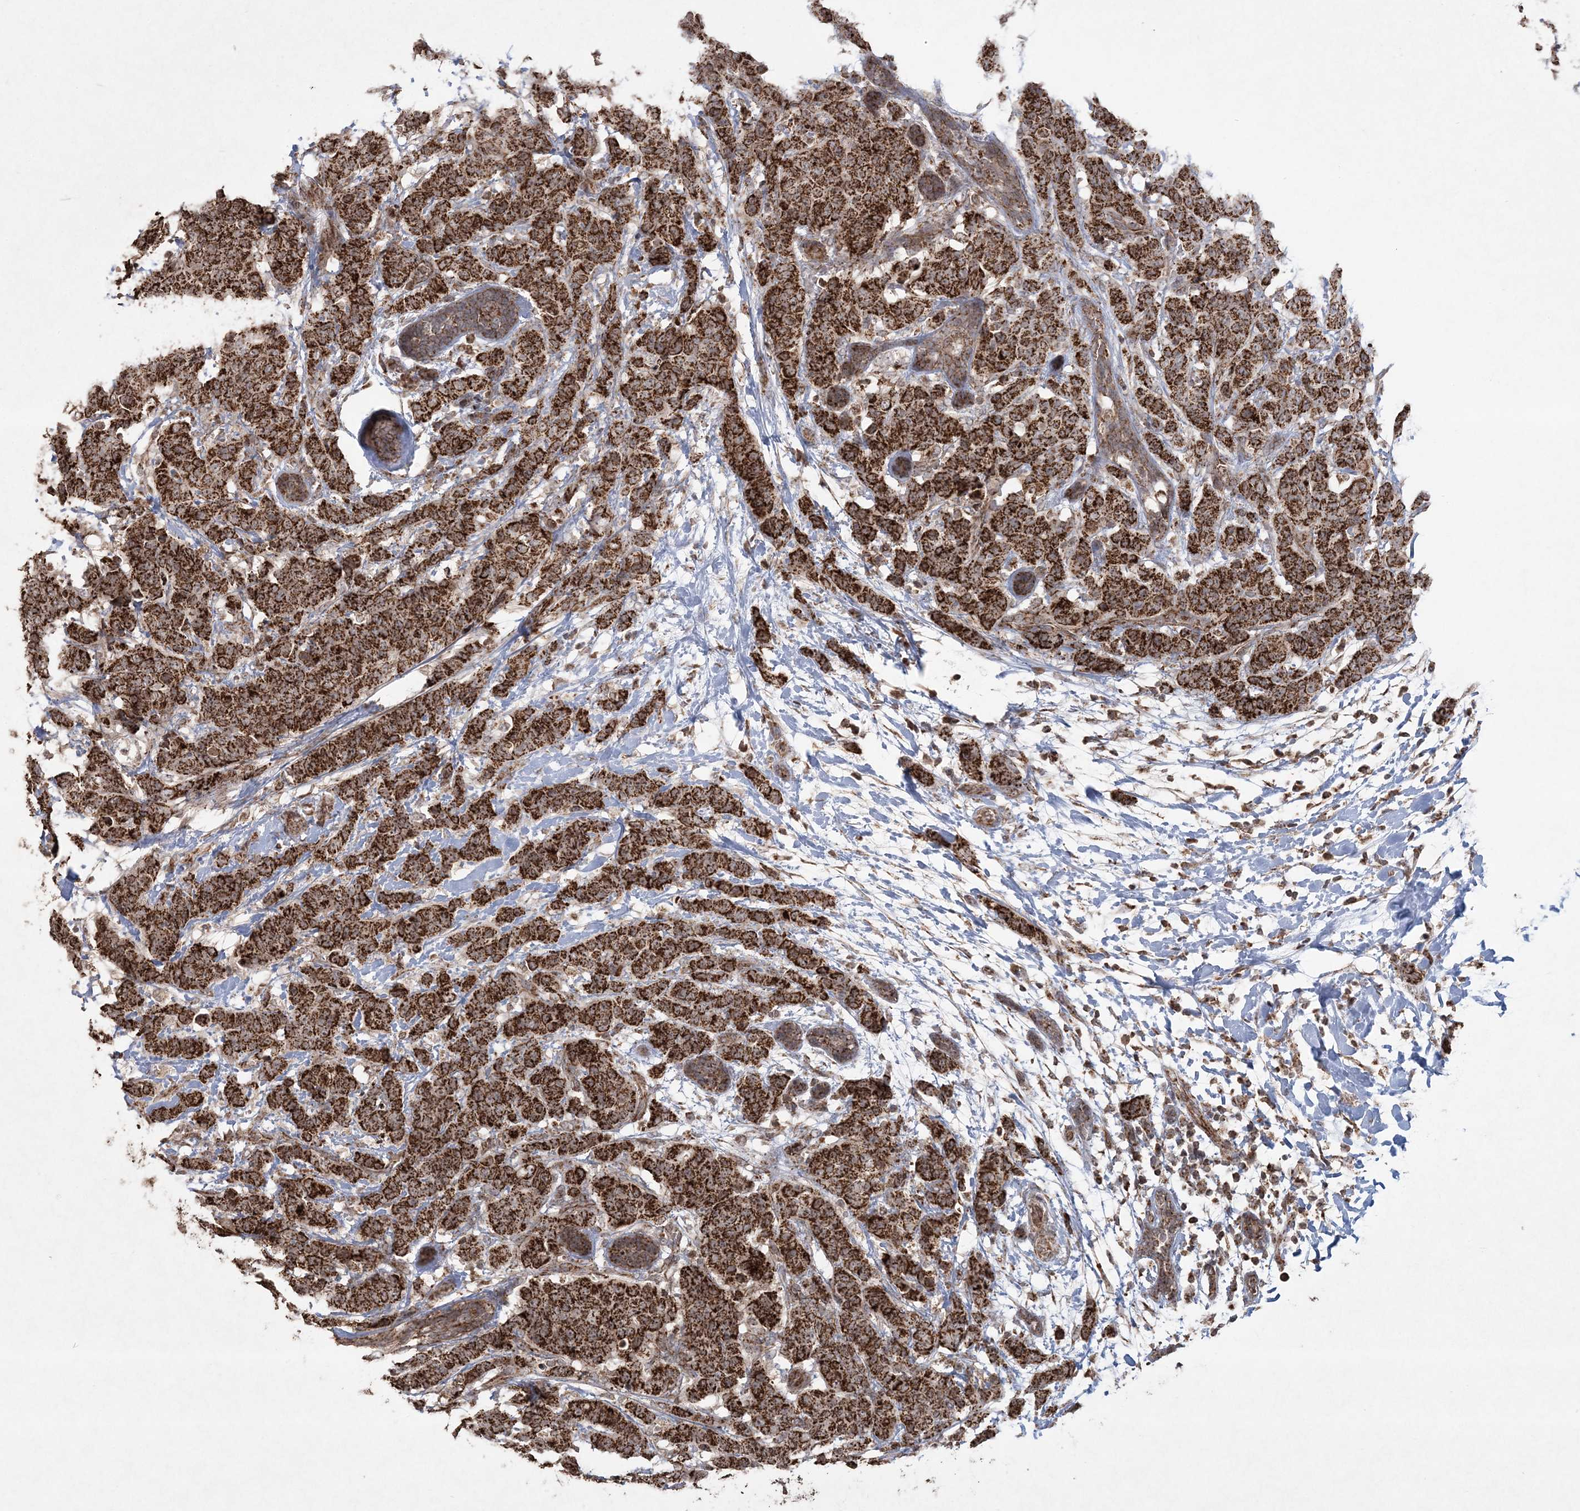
{"staining": {"intensity": "strong", "quantity": ">75%", "location": "cytoplasmic/membranous"}, "tissue": "breast cancer", "cell_type": "Tumor cells", "image_type": "cancer", "snomed": [{"axis": "morphology", "description": "Normal tissue, NOS"}, {"axis": "morphology", "description": "Duct carcinoma"}, {"axis": "topography", "description": "Breast"}], "caption": "Breast cancer stained with DAB (3,3'-diaminobenzidine) immunohistochemistry (IHC) shows high levels of strong cytoplasmic/membranous staining in approximately >75% of tumor cells.", "gene": "LRPPRC", "patient": {"sex": "female", "age": 40}}